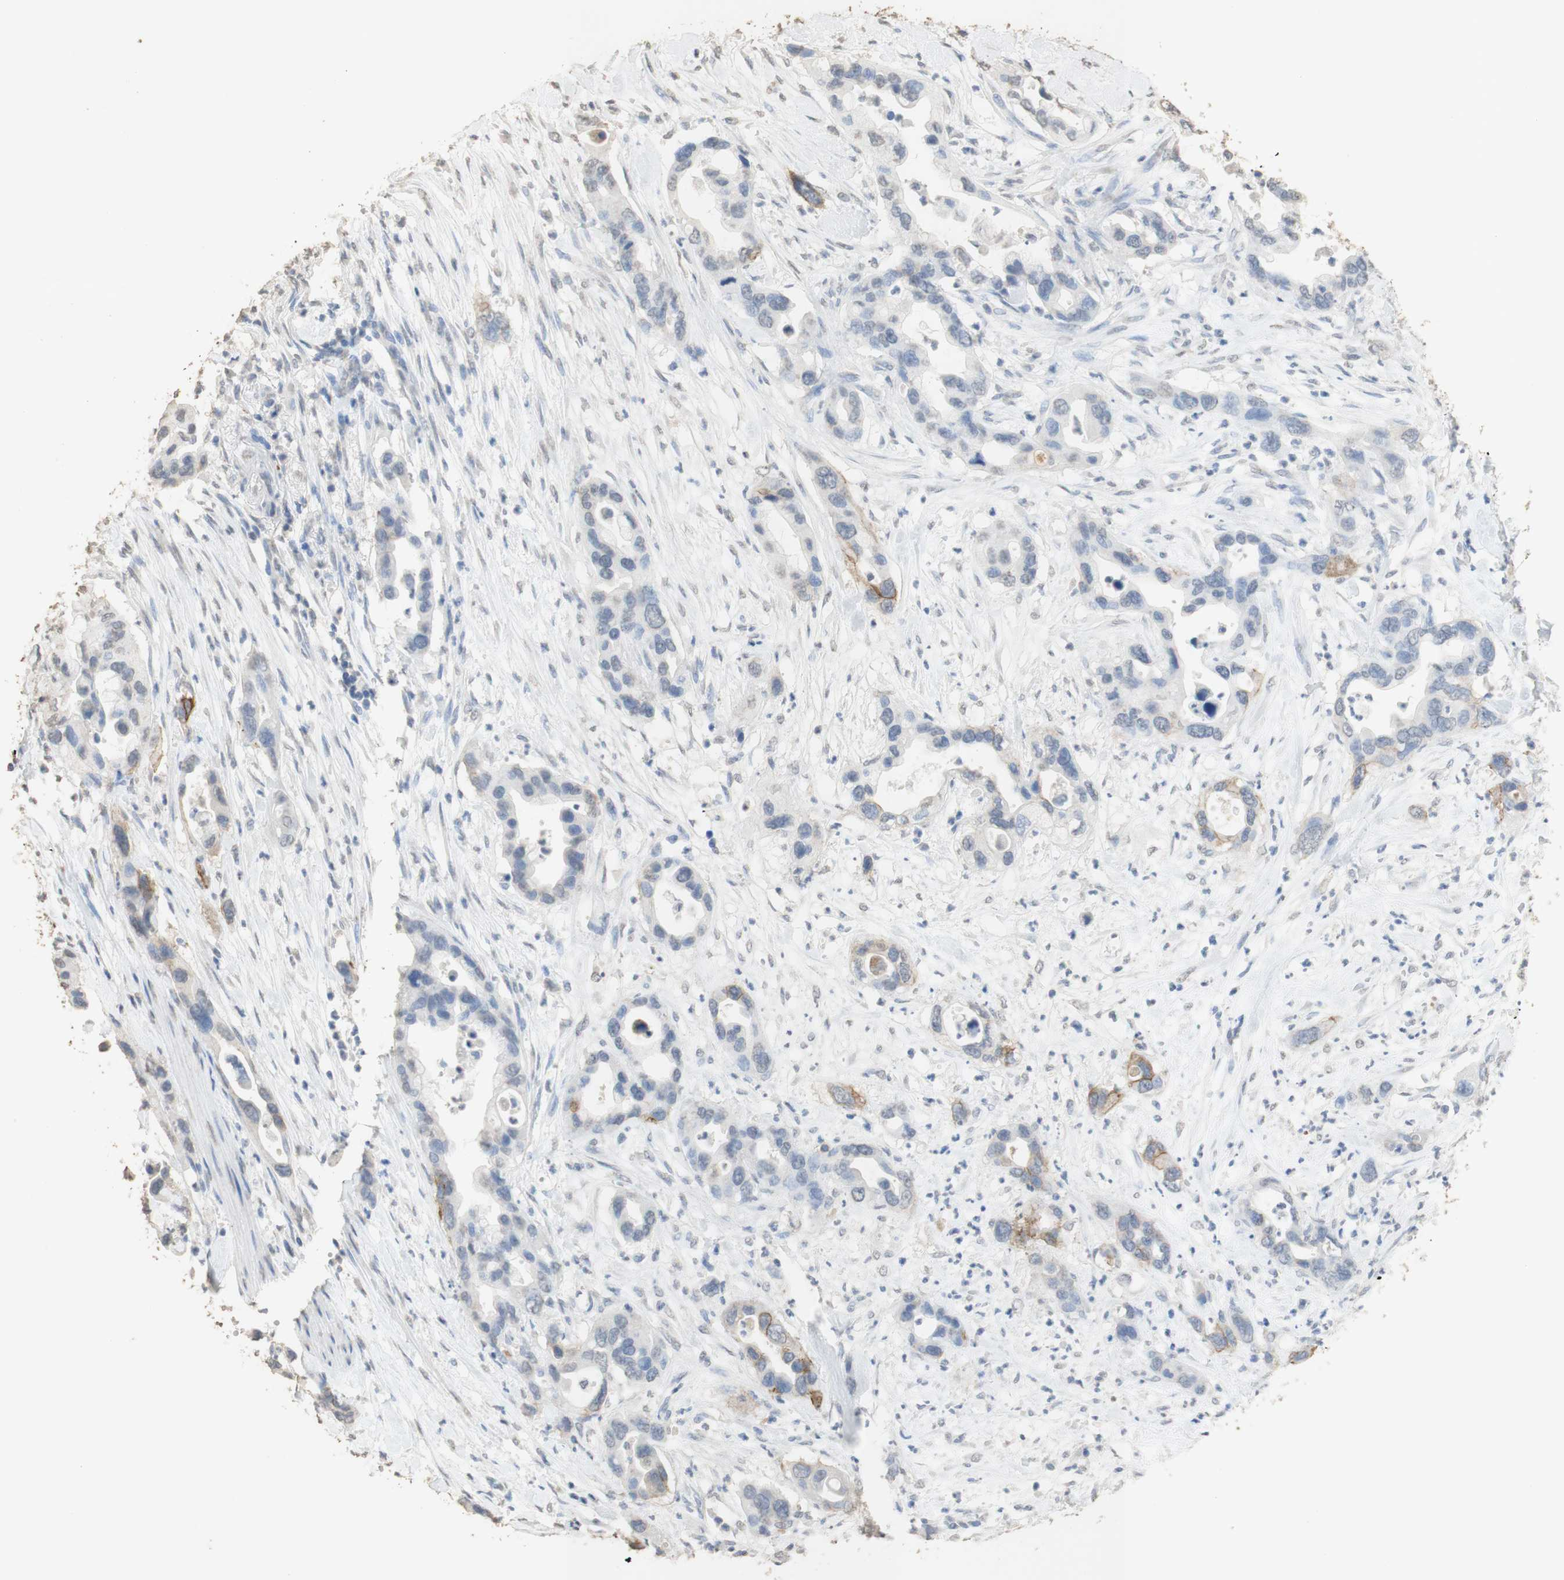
{"staining": {"intensity": "weak", "quantity": "<25%", "location": "cytoplasmic/membranous"}, "tissue": "pancreatic cancer", "cell_type": "Tumor cells", "image_type": "cancer", "snomed": [{"axis": "morphology", "description": "Adenocarcinoma, NOS"}, {"axis": "topography", "description": "Pancreas"}], "caption": "DAB immunohistochemical staining of pancreatic cancer (adenocarcinoma) shows no significant positivity in tumor cells. (IHC, brightfield microscopy, high magnification).", "gene": "L1CAM", "patient": {"sex": "female", "age": 71}}